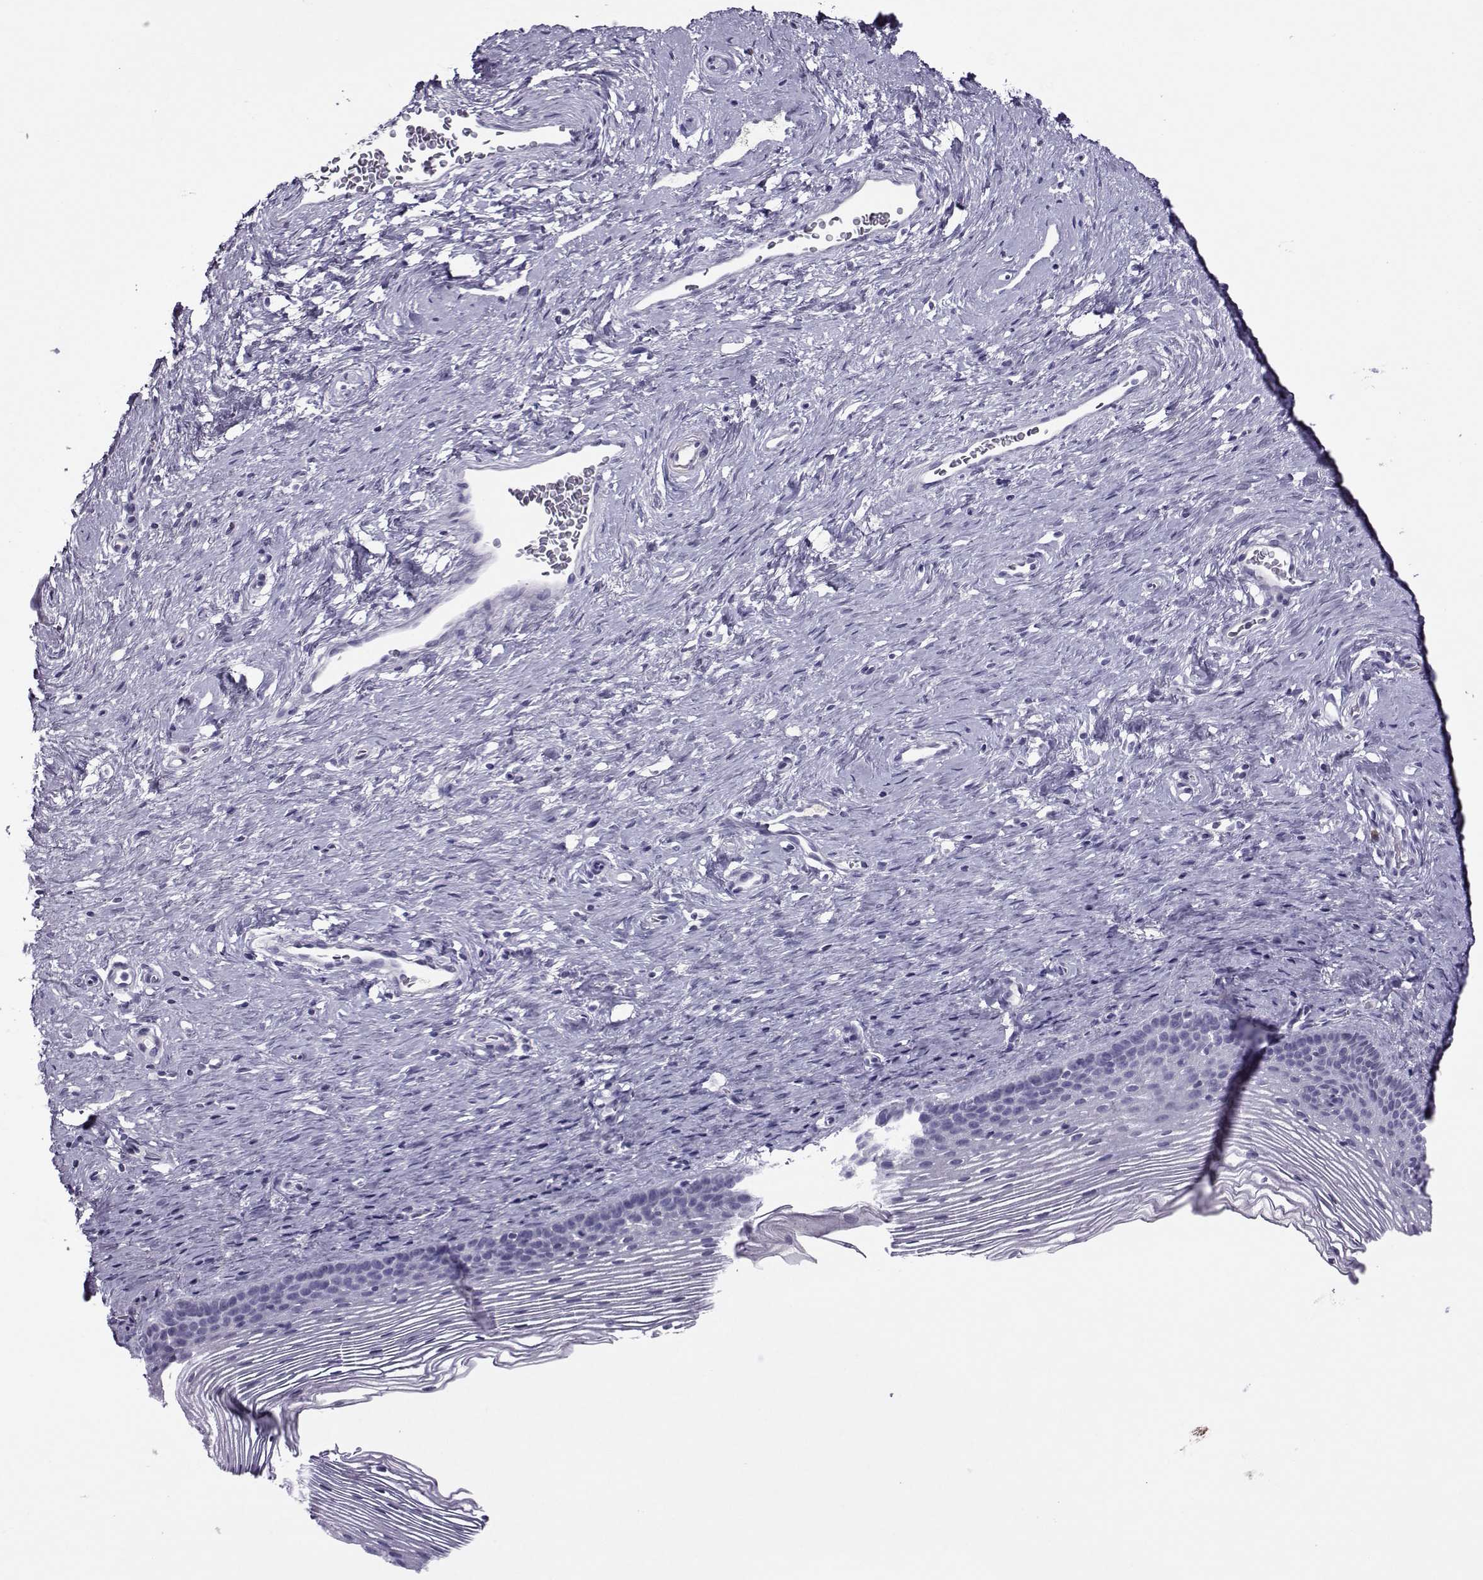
{"staining": {"intensity": "negative", "quantity": "none", "location": "none"}, "tissue": "cervix", "cell_type": "Glandular cells", "image_type": "normal", "snomed": [{"axis": "morphology", "description": "Normal tissue, NOS"}, {"axis": "topography", "description": "Cervix"}], "caption": "Micrograph shows no protein expression in glandular cells of unremarkable cervix.", "gene": "ARMC2", "patient": {"sex": "female", "age": 39}}